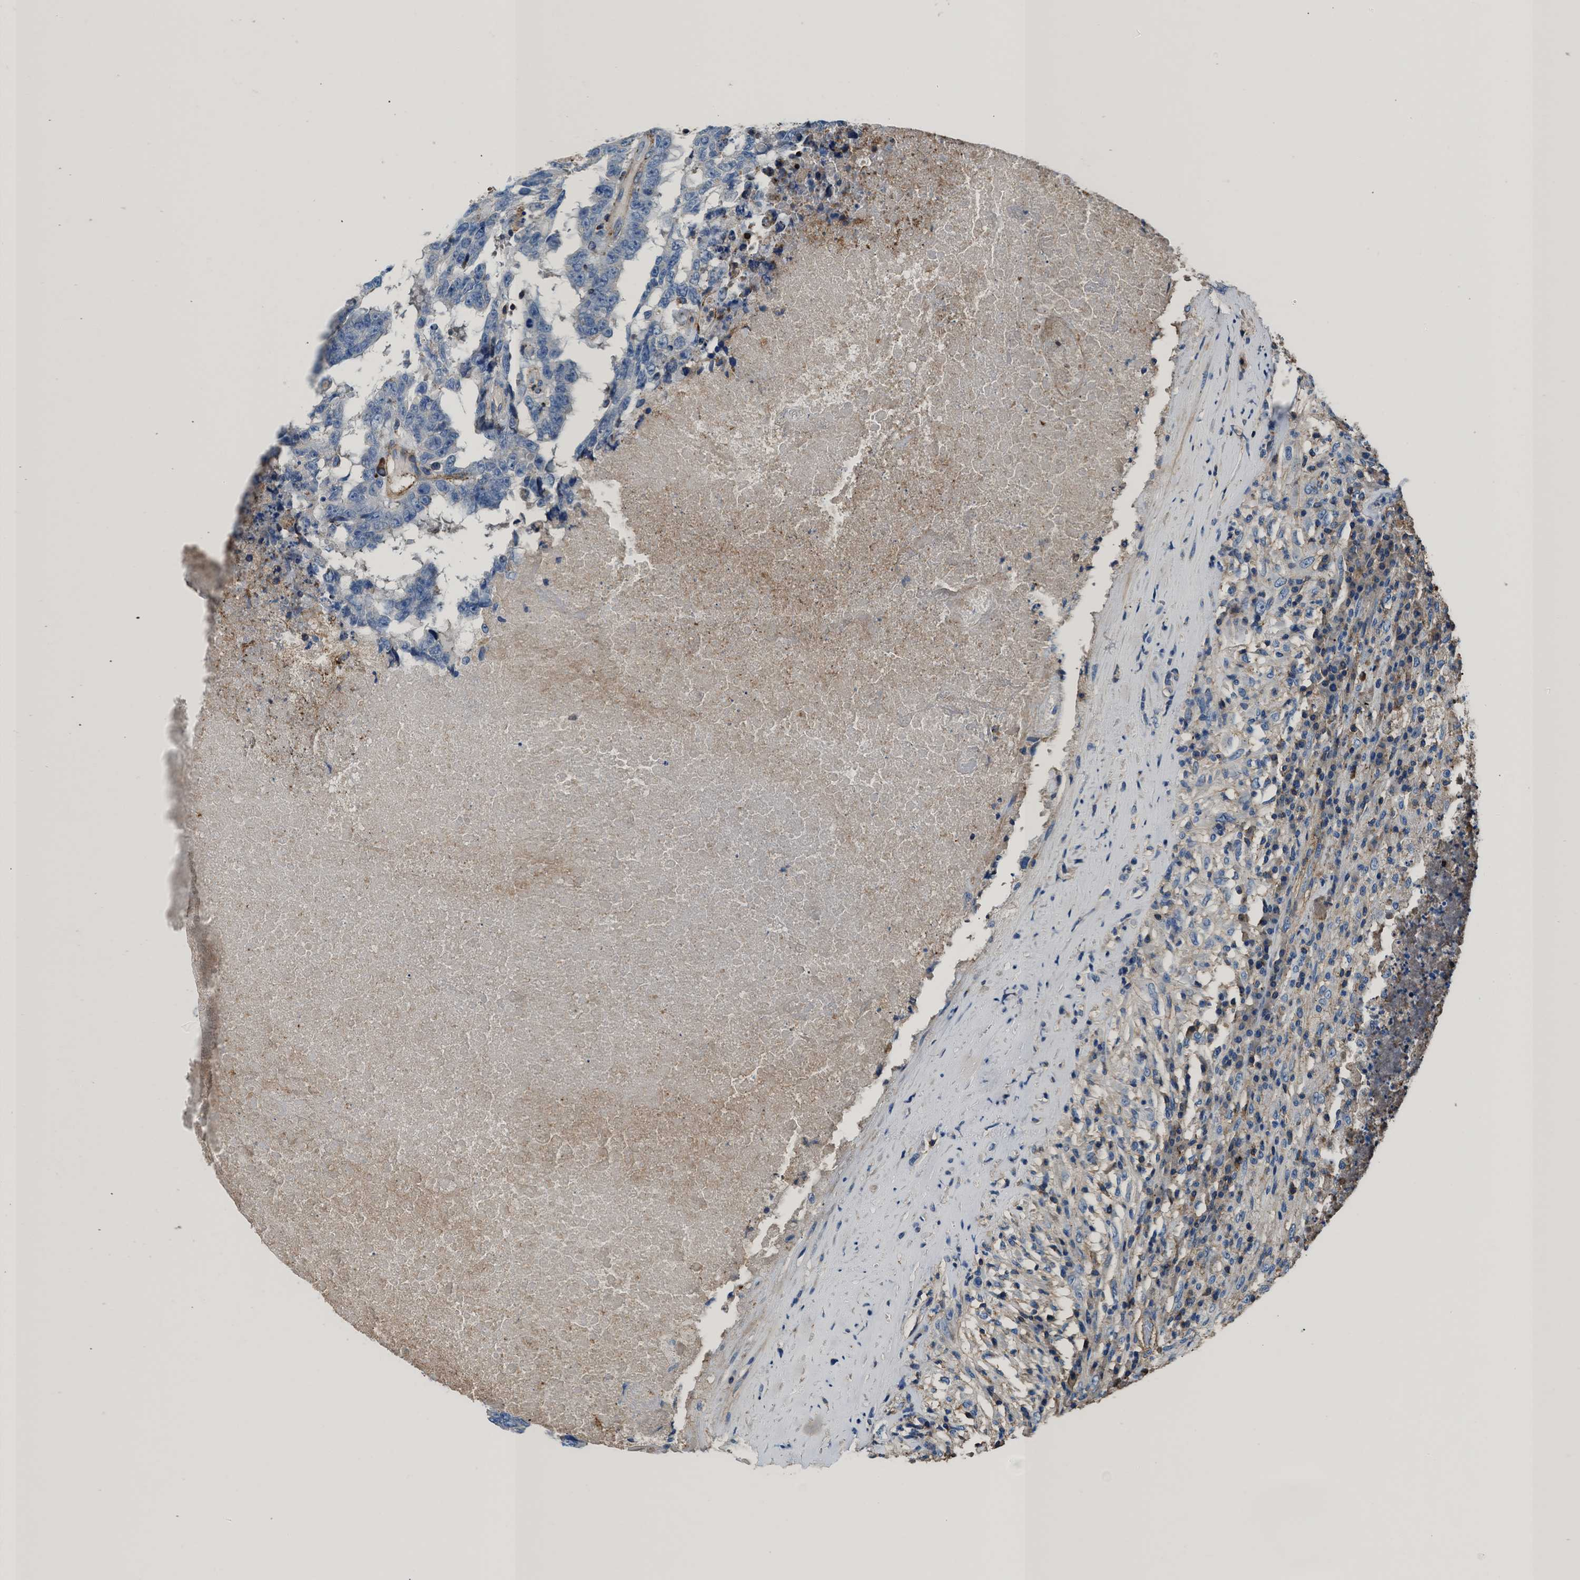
{"staining": {"intensity": "negative", "quantity": "none", "location": "none"}, "tissue": "testis cancer", "cell_type": "Tumor cells", "image_type": "cancer", "snomed": [{"axis": "morphology", "description": "Necrosis, NOS"}, {"axis": "morphology", "description": "Carcinoma, Embryonal, NOS"}, {"axis": "topography", "description": "Testis"}], "caption": "A high-resolution histopathology image shows IHC staining of testis embryonal carcinoma, which exhibits no significant staining in tumor cells.", "gene": "KCNQ4", "patient": {"sex": "male", "age": 19}}